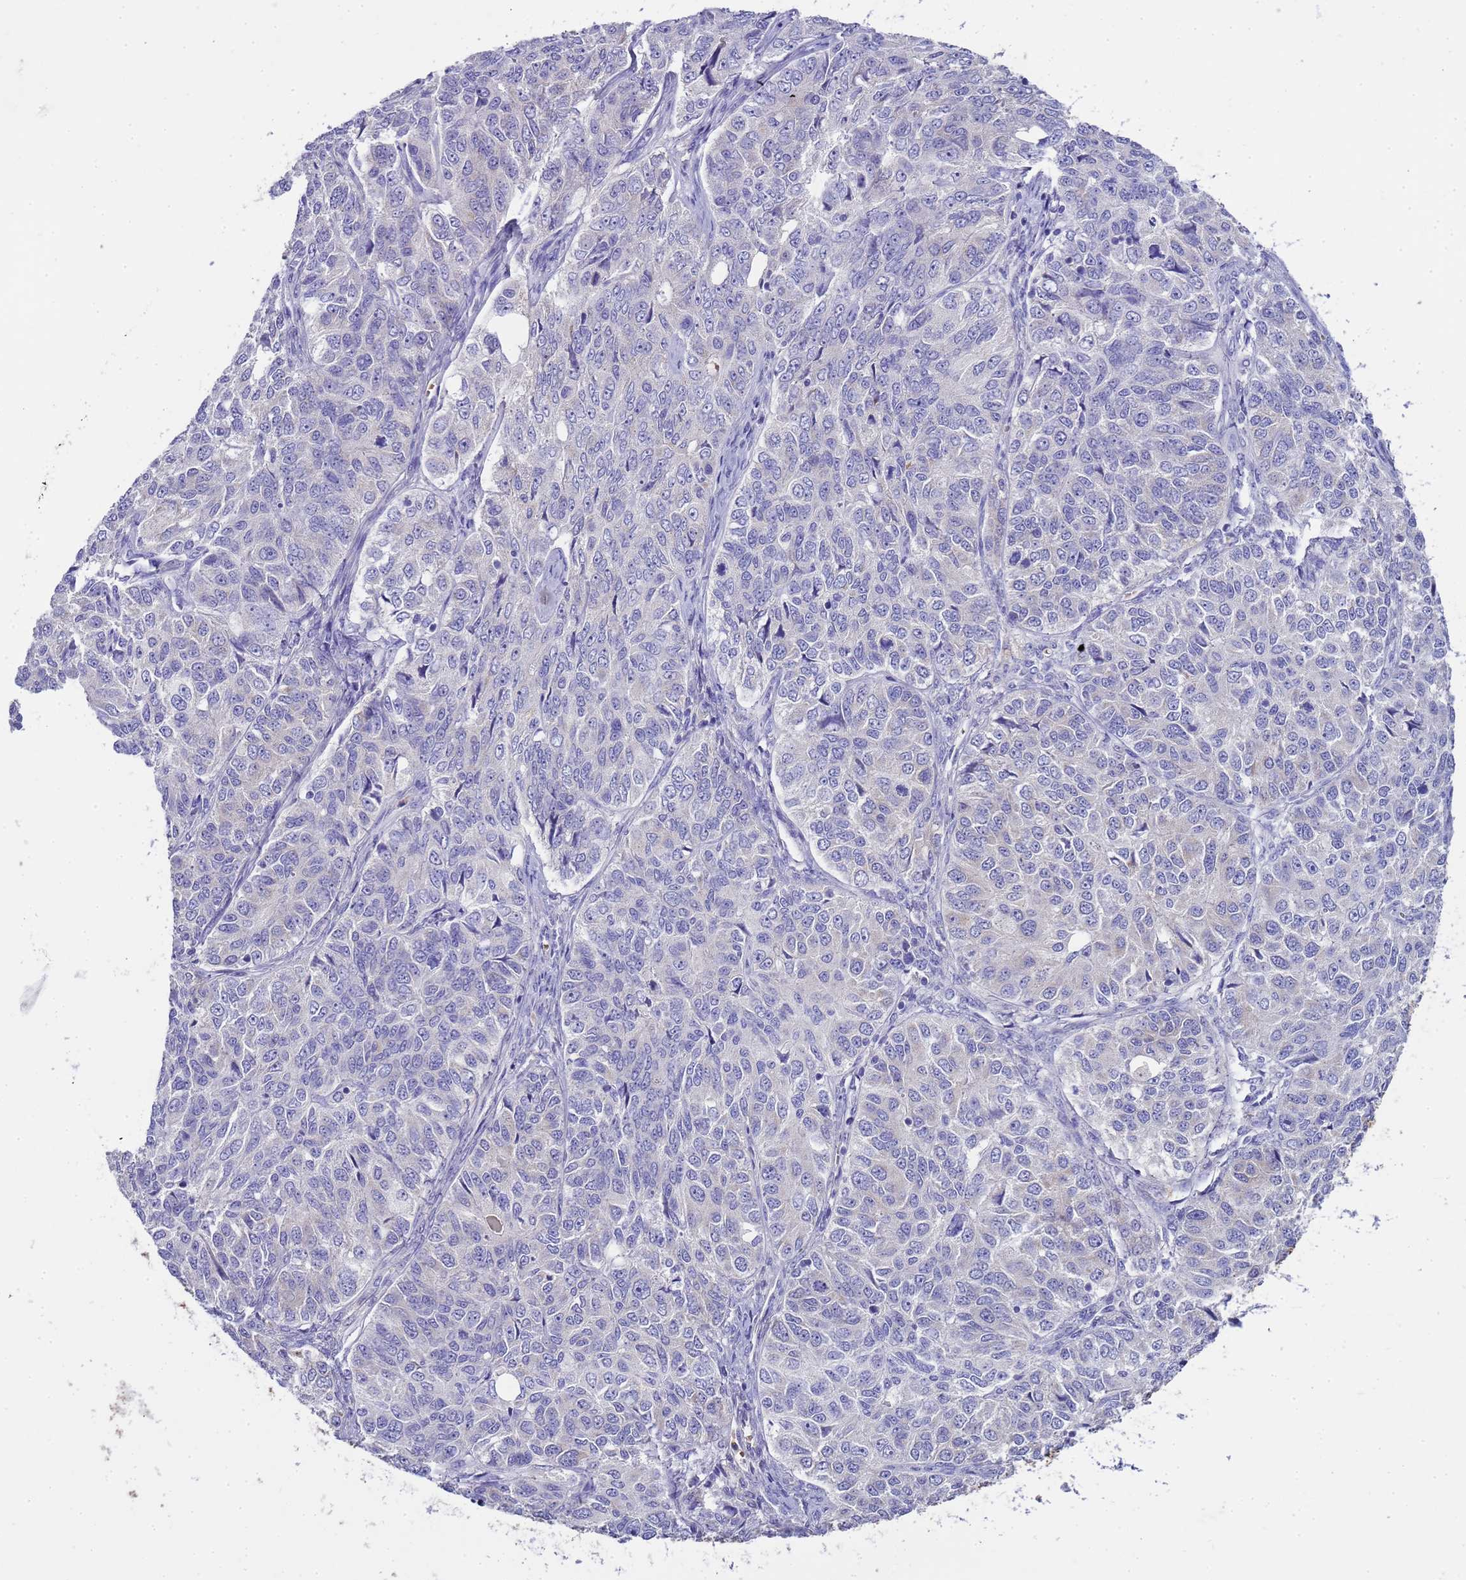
{"staining": {"intensity": "negative", "quantity": "none", "location": "none"}, "tissue": "ovarian cancer", "cell_type": "Tumor cells", "image_type": "cancer", "snomed": [{"axis": "morphology", "description": "Carcinoma, endometroid"}, {"axis": "topography", "description": "Ovary"}], "caption": "This micrograph is of ovarian cancer stained with immunohistochemistry to label a protein in brown with the nuclei are counter-stained blue. There is no positivity in tumor cells. (IHC, brightfield microscopy, high magnification).", "gene": "RIPPLY2", "patient": {"sex": "female", "age": 51}}